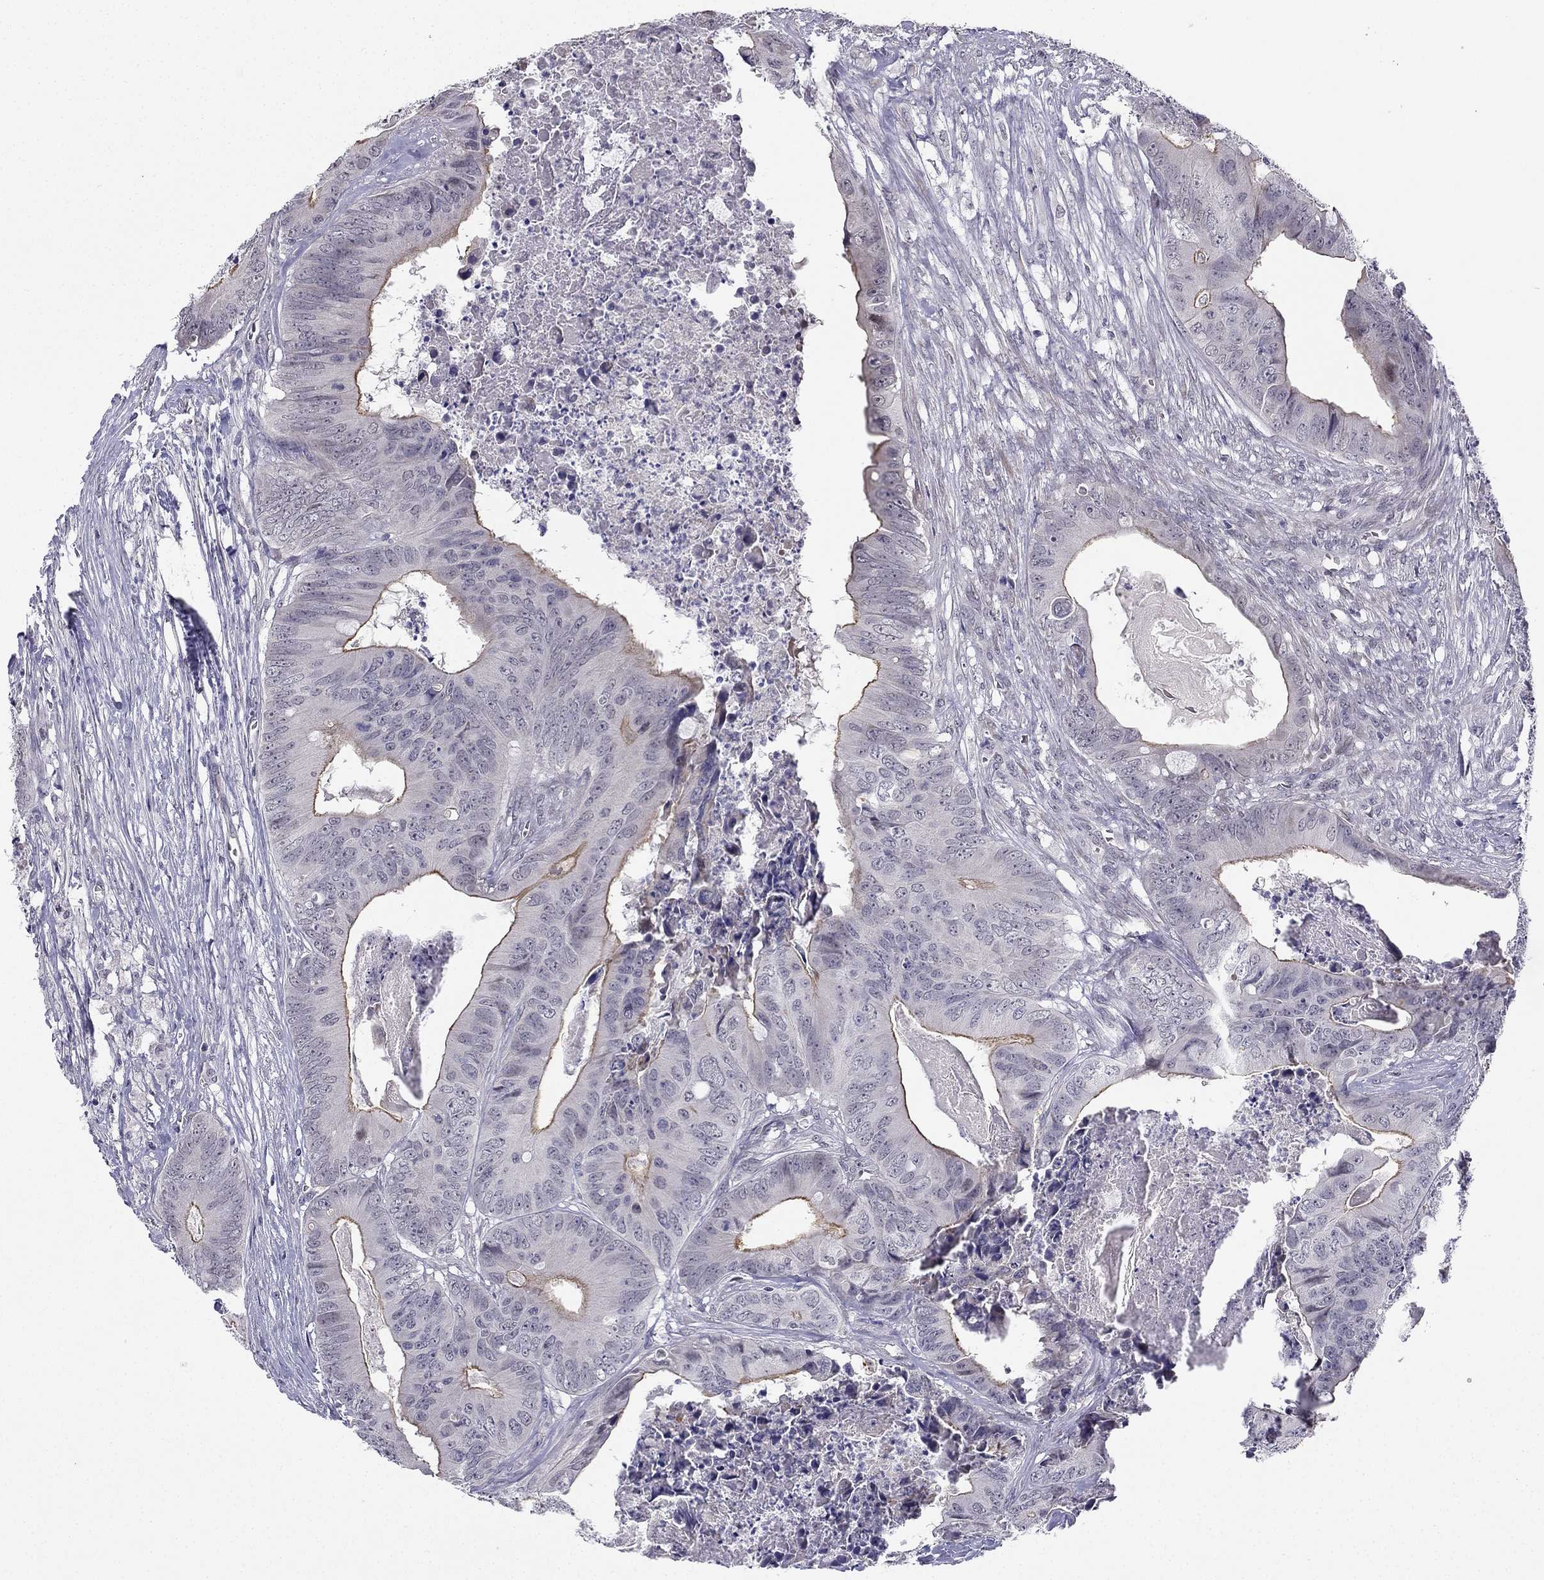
{"staining": {"intensity": "strong", "quantity": "<25%", "location": "cytoplasmic/membranous"}, "tissue": "colorectal cancer", "cell_type": "Tumor cells", "image_type": "cancer", "snomed": [{"axis": "morphology", "description": "Adenocarcinoma, NOS"}, {"axis": "topography", "description": "Colon"}], "caption": "Immunohistochemical staining of human adenocarcinoma (colorectal) shows medium levels of strong cytoplasmic/membranous protein staining in about <25% of tumor cells.", "gene": "CHST8", "patient": {"sex": "male", "age": 84}}